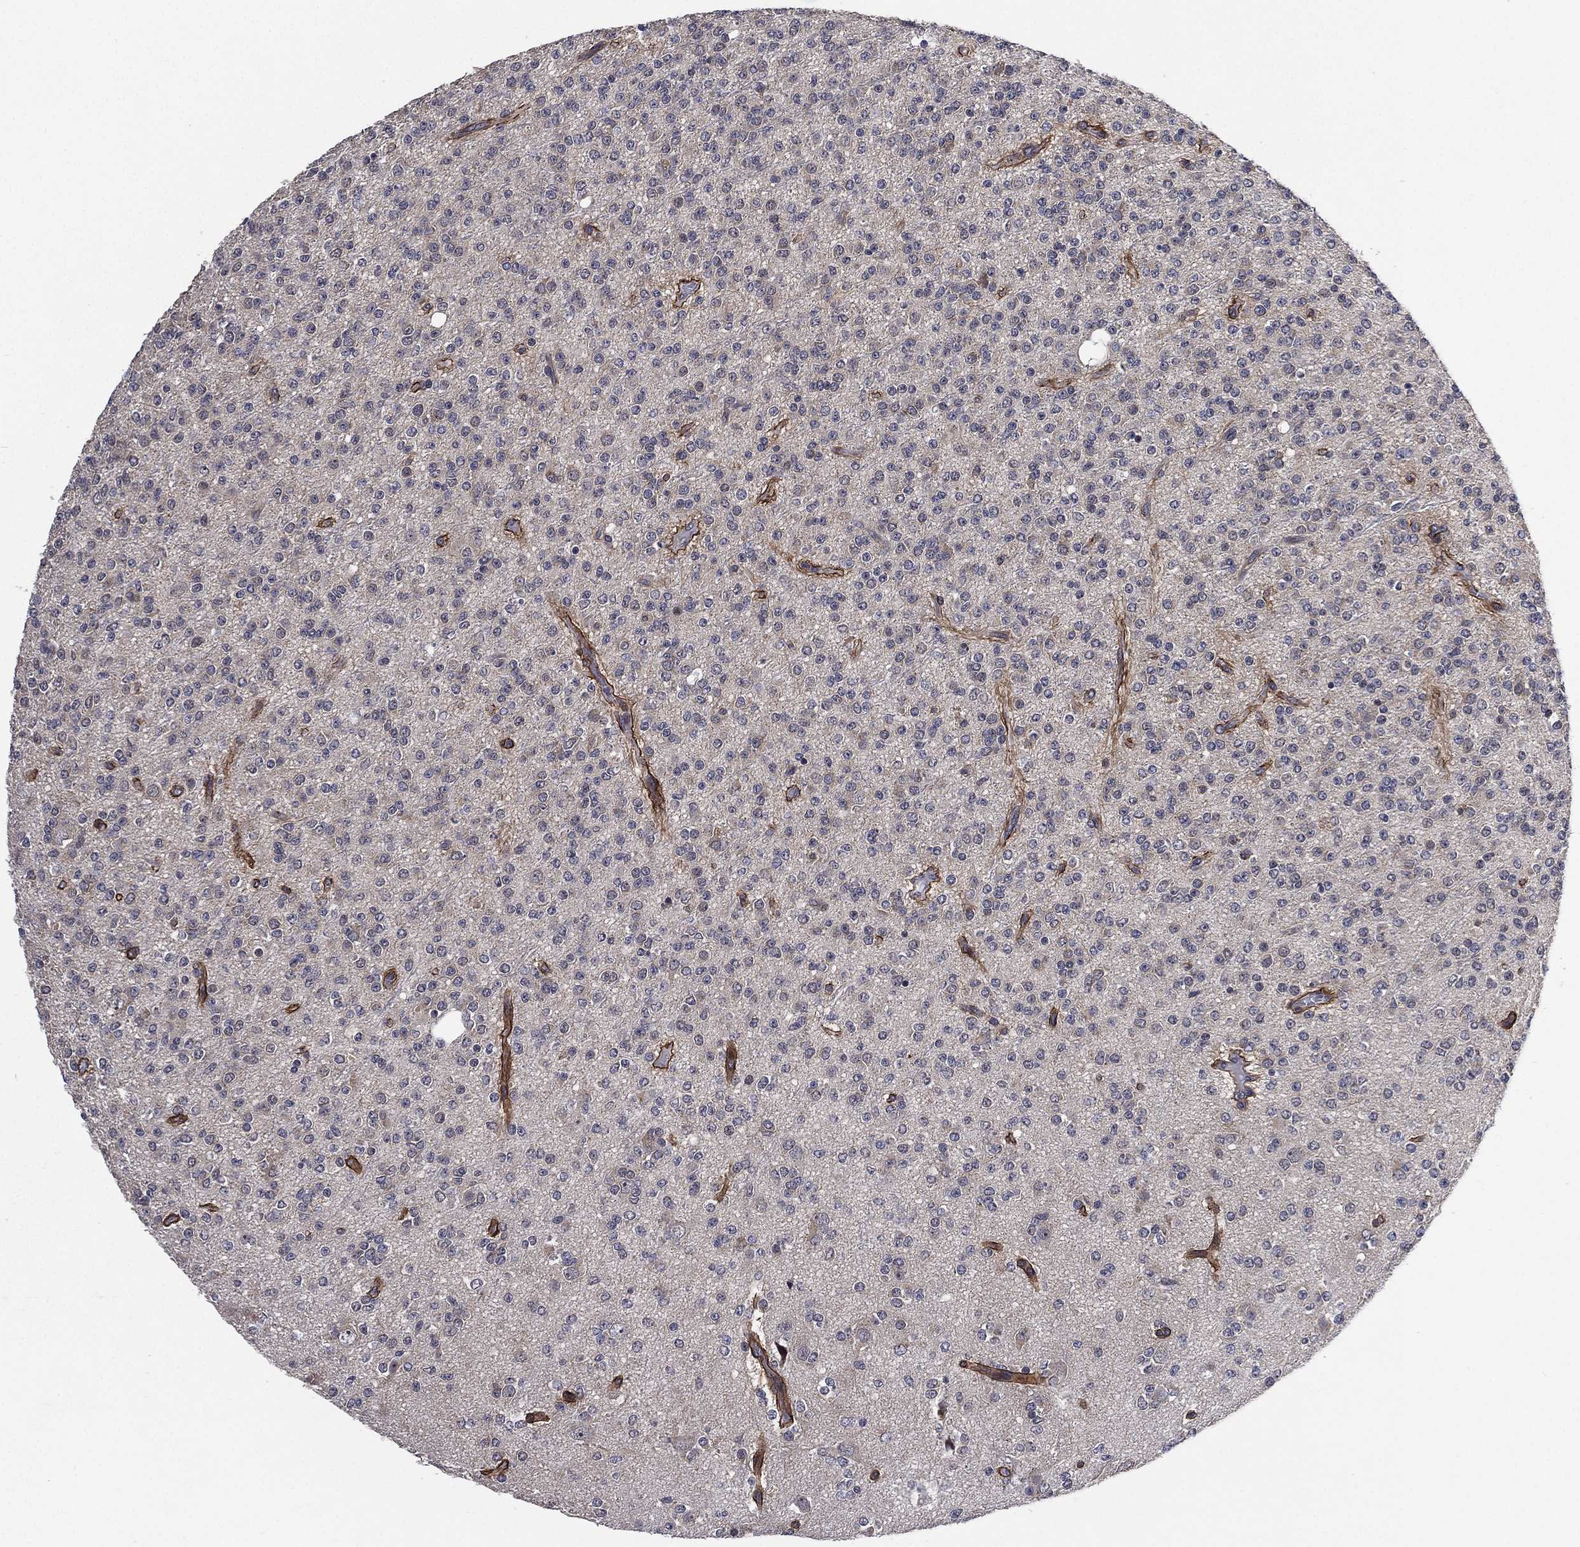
{"staining": {"intensity": "negative", "quantity": "none", "location": "none"}, "tissue": "glioma", "cell_type": "Tumor cells", "image_type": "cancer", "snomed": [{"axis": "morphology", "description": "Glioma, malignant, Low grade"}, {"axis": "topography", "description": "Brain"}], "caption": "This is an immunohistochemistry photomicrograph of malignant glioma (low-grade). There is no expression in tumor cells.", "gene": "SELENOO", "patient": {"sex": "male", "age": 27}}